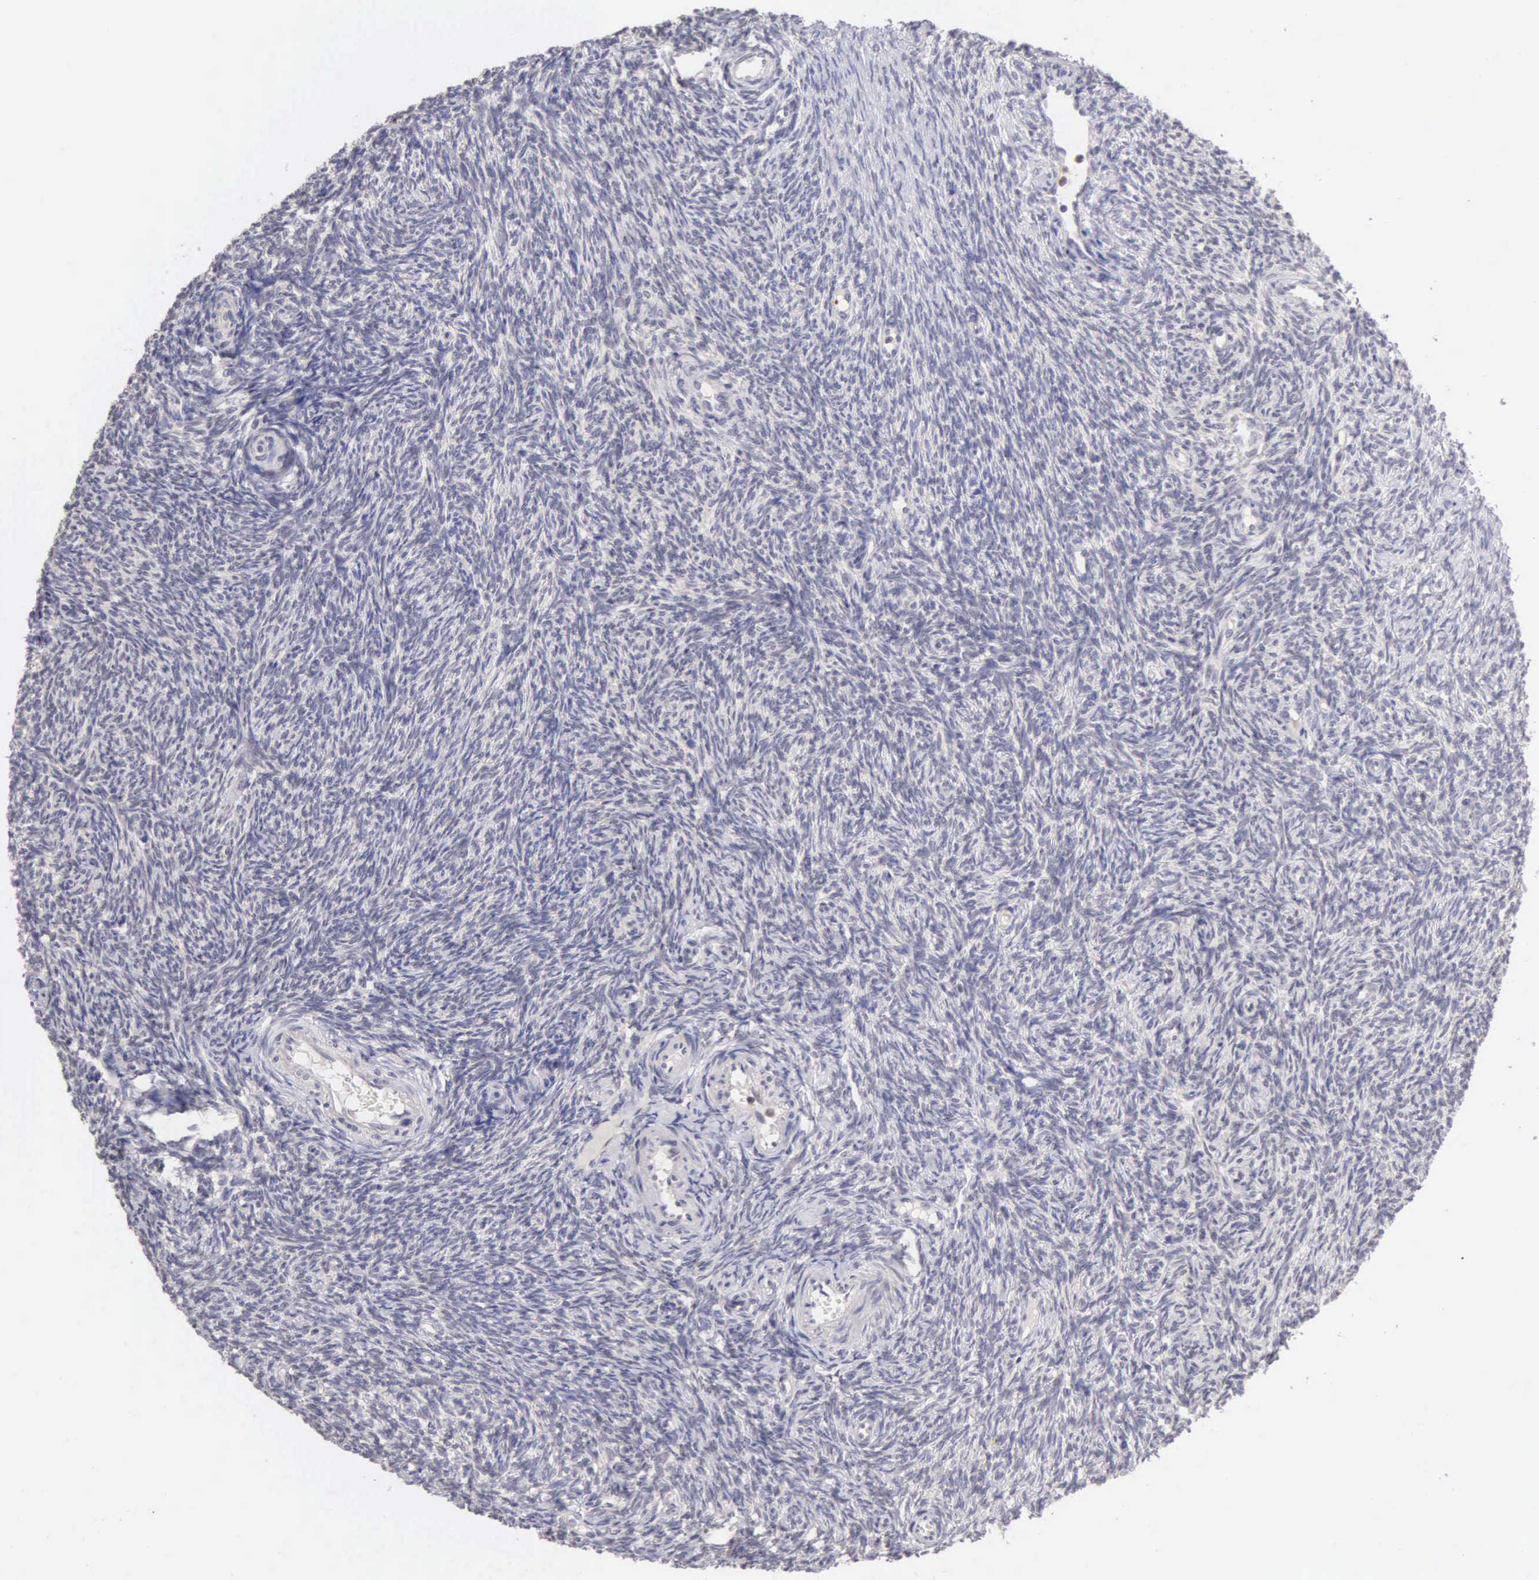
{"staining": {"intensity": "negative", "quantity": "none", "location": "none"}, "tissue": "ovary", "cell_type": "Ovarian stroma cells", "image_type": "normal", "snomed": [{"axis": "morphology", "description": "Normal tissue, NOS"}, {"axis": "topography", "description": "Ovary"}], "caption": "IHC of benign ovary demonstrates no staining in ovarian stroma cells.", "gene": "BRD1", "patient": {"sex": "female", "age": 32}}